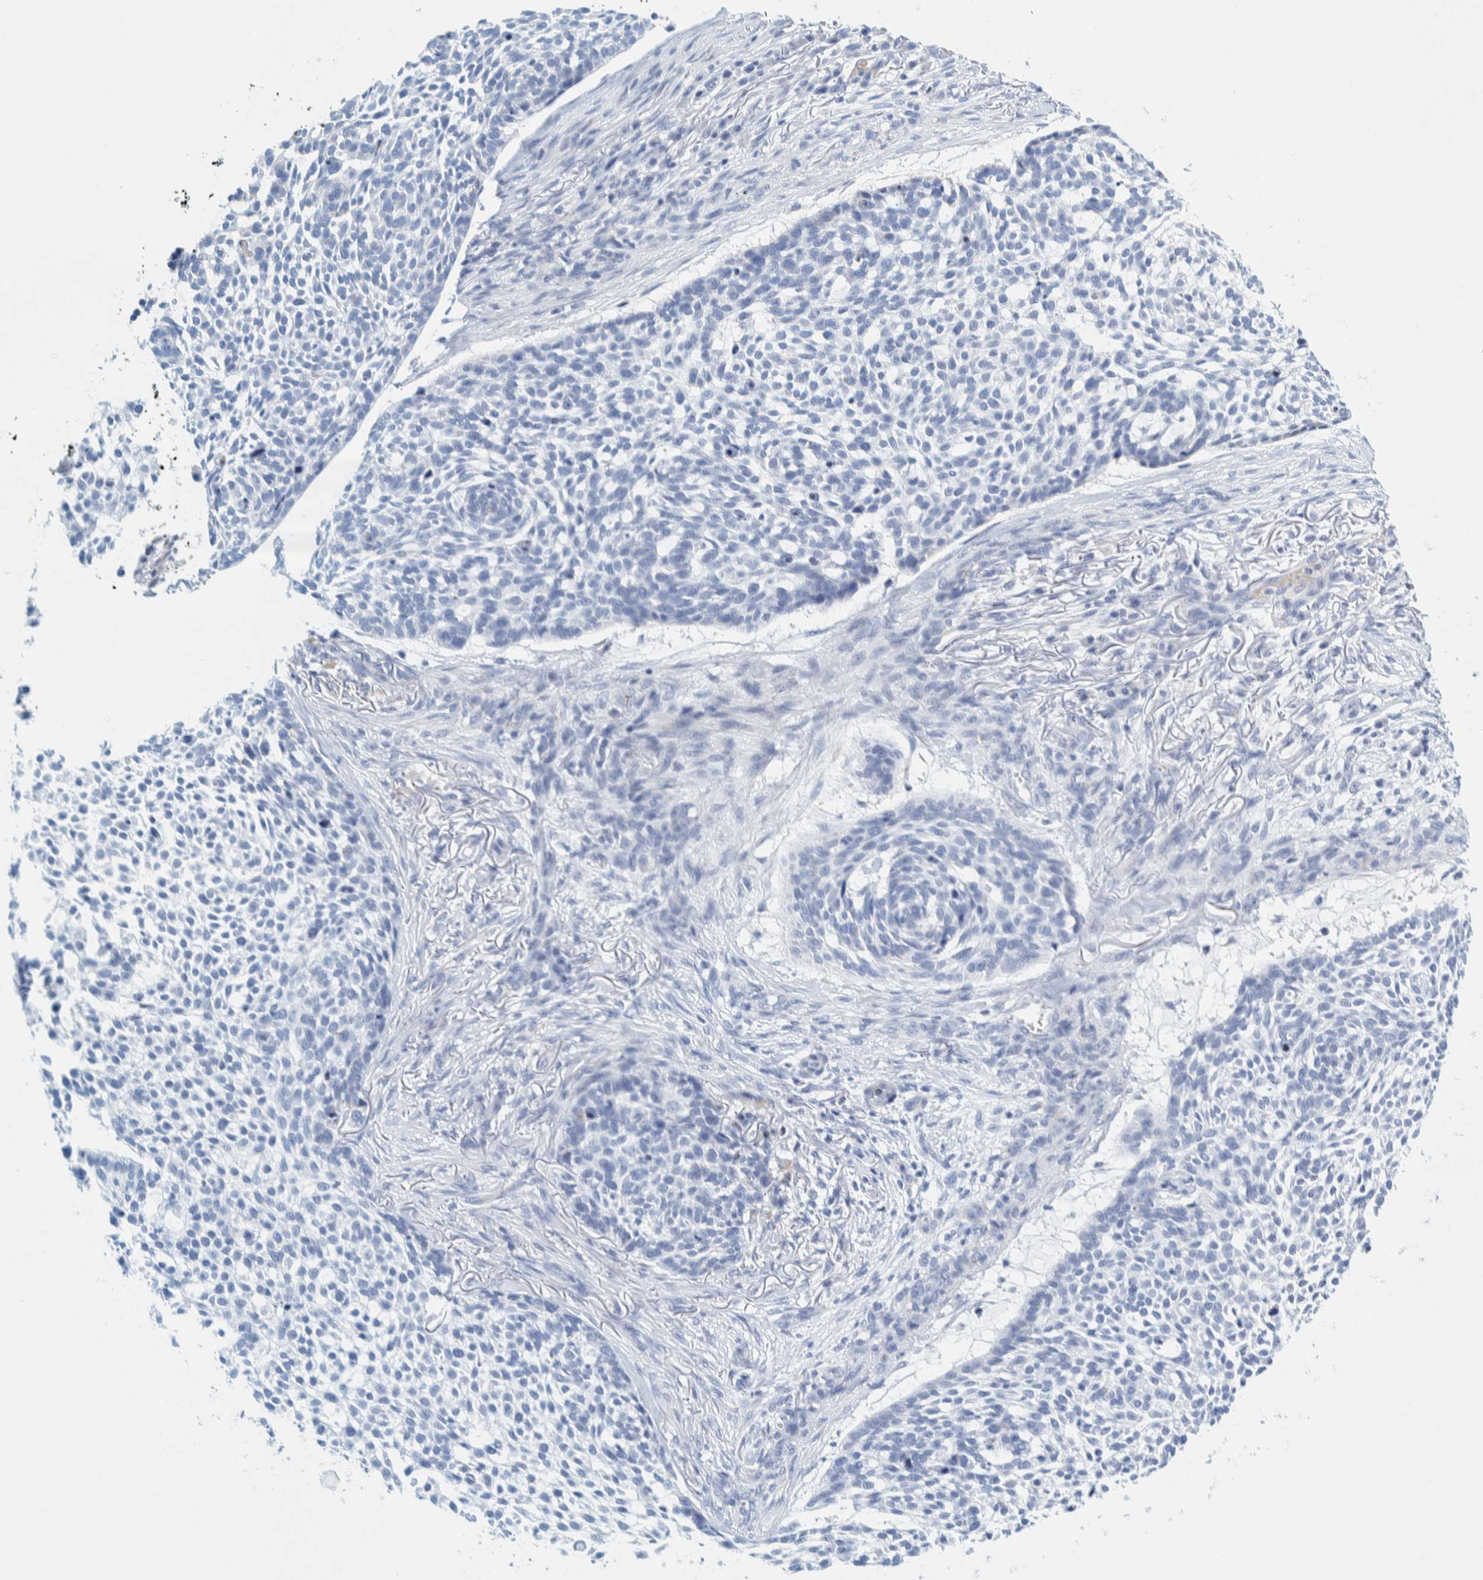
{"staining": {"intensity": "negative", "quantity": "none", "location": "none"}, "tissue": "skin cancer", "cell_type": "Tumor cells", "image_type": "cancer", "snomed": [{"axis": "morphology", "description": "Basal cell carcinoma"}, {"axis": "topography", "description": "Skin"}], "caption": "A high-resolution micrograph shows immunohistochemistry (IHC) staining of basal cell carcinoma (skin), which exhibits no significant positivity in tumor cells.", "gene": "MOG", "patient": {"sex": "female", "age": 64}}